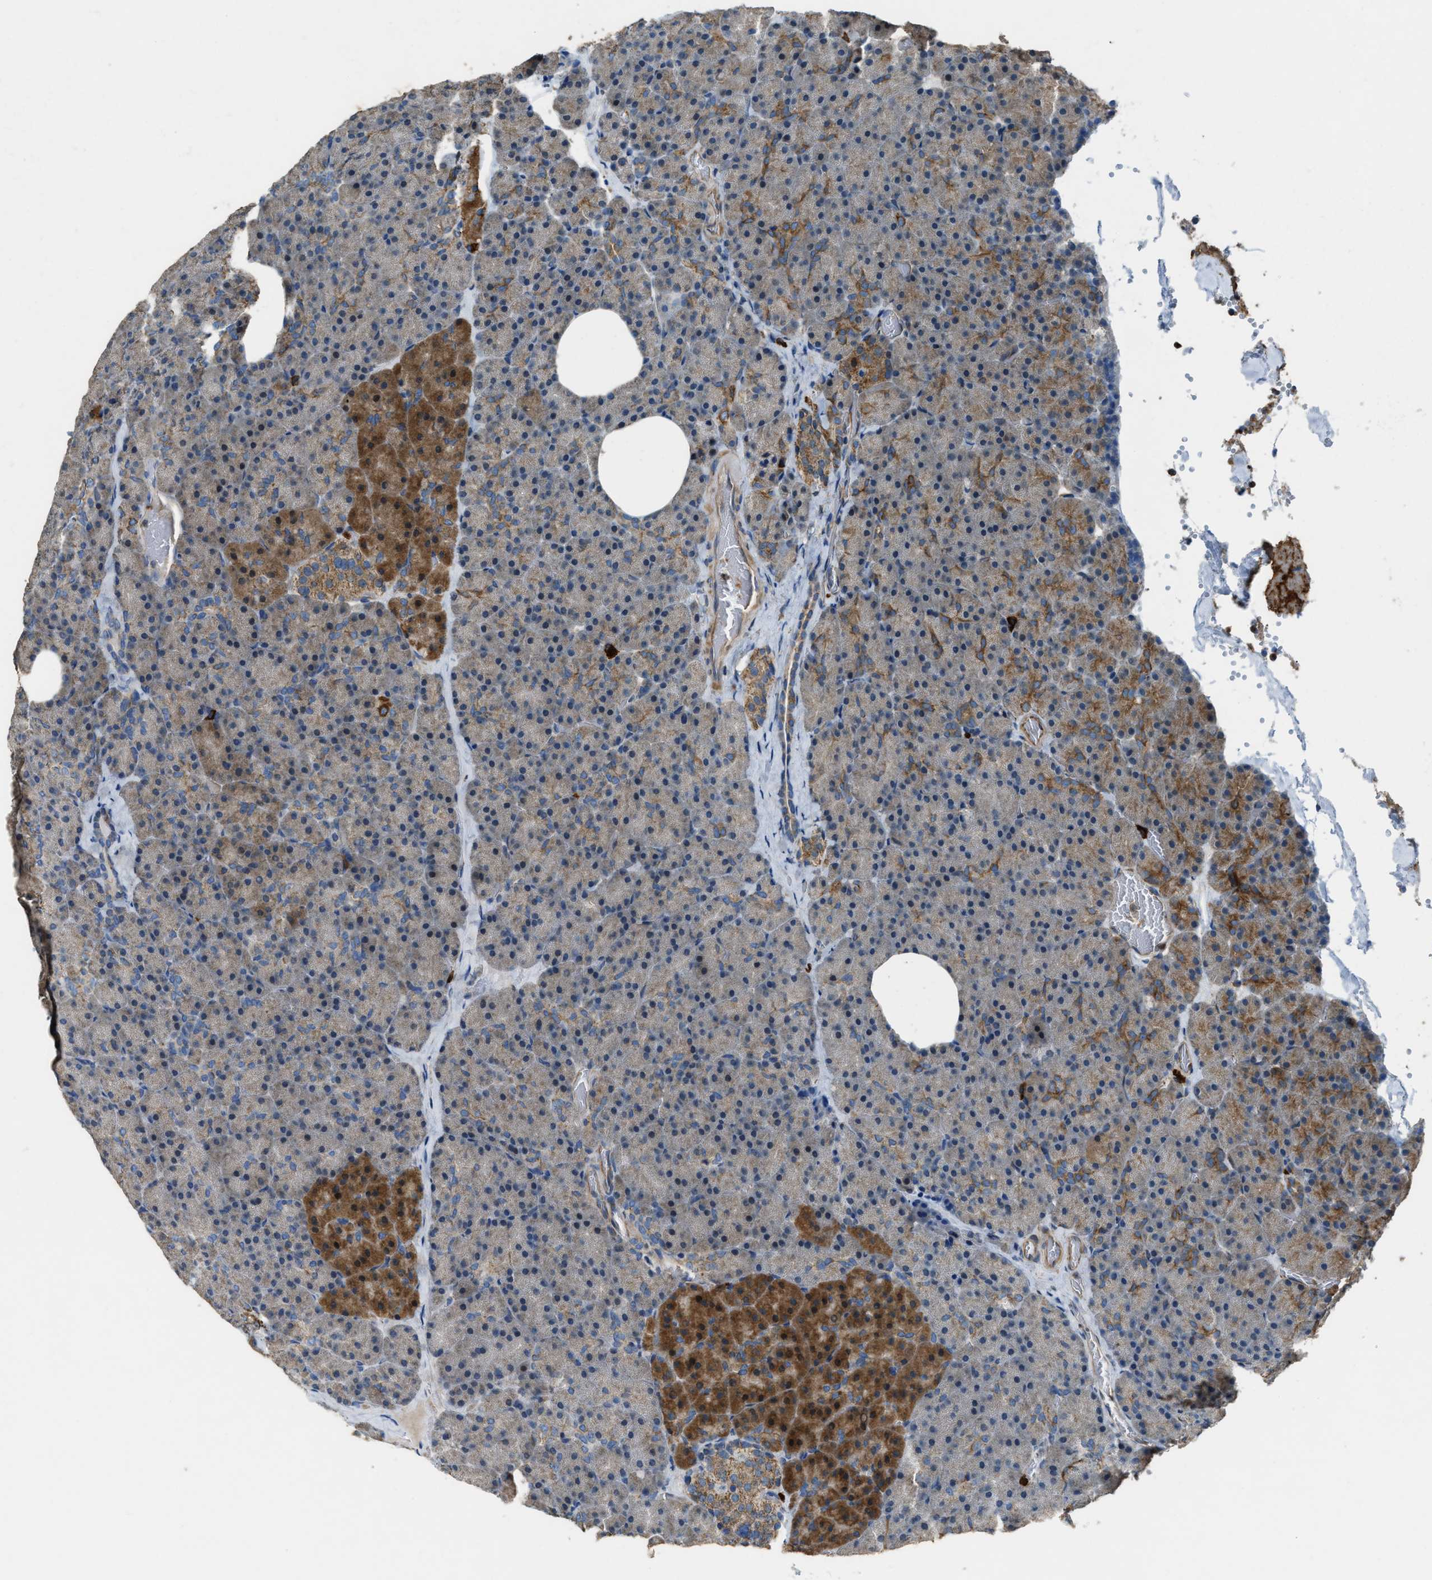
{"staining": {"intensity": "moderate", "quantity": "25%-75%", "location": "cytoplasmic/membranous"}, "tissue": "pancreas", "cell_type": "Exocrine glandular cells", "image_type": "normal", "snomed": [{"axis": "morphology", "description": "Normal tissue, NOS"}, {"axis": "morphology", "description": "Carcinoid, malignant, NOS"}, {"axis": "topography", "description": "Pancreas"}], "caption": "Human pancreas stained with a brown dye reveals moderate cytoplasmic/membranous positive expression in about 25%-75% of exocrine glandular cells.", "gene": "SLC25A11", "patient": {"sex": "female", "age": 35}}